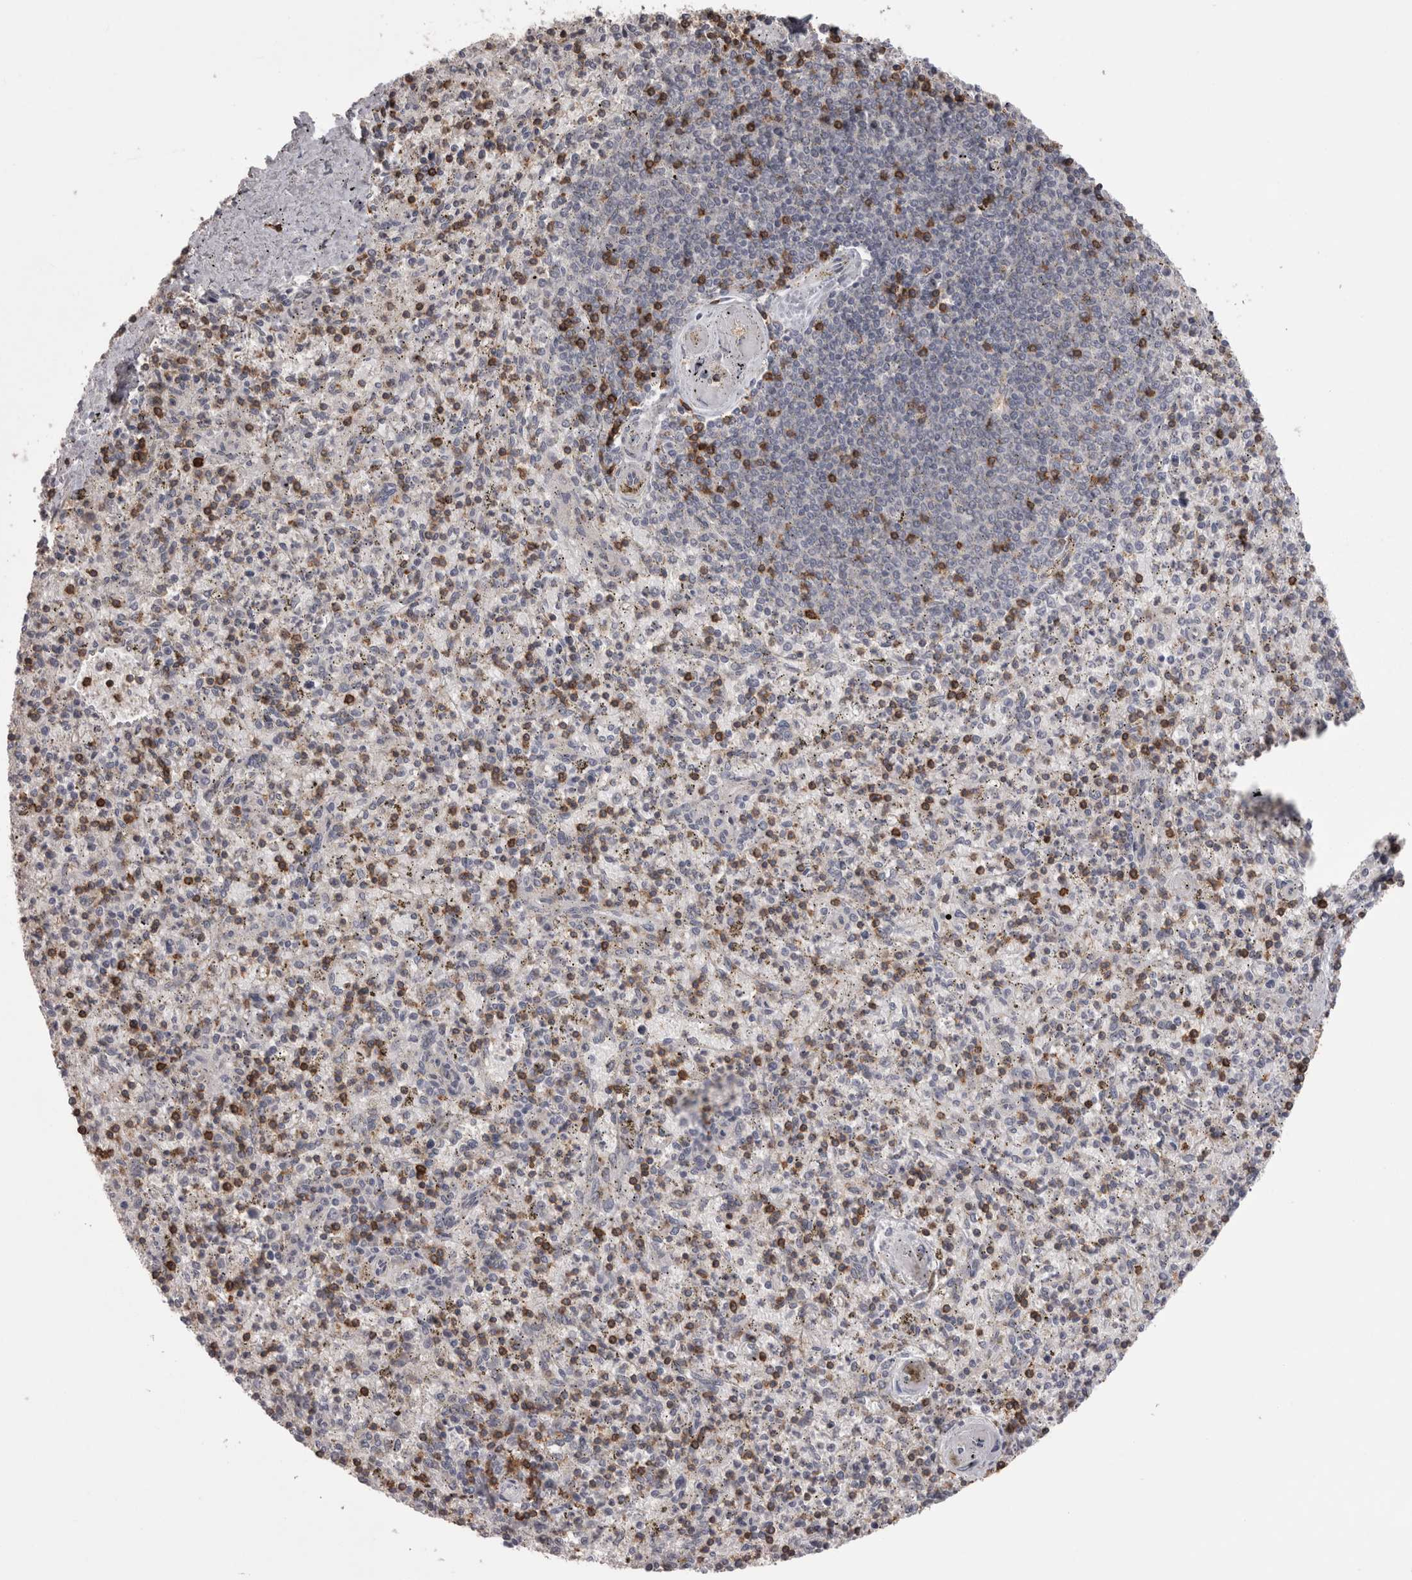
{"staining": {"intensity": "strong", "quantity": "<25%", "location": "cytoplasmic/membranous"}, "tissue": "spleen", "cell_type": "Cells in red pulp", "image_type": "normal", "snomed": [{"axis": "morphology", "description": "Normal tissue, NOS"}, {"axis": "topography", "description": "Spleen"}], "caption": "Immunohistochemical staining of benign spleen displays strong cytoplasmic/membranous protein expression in about <25% of cells in red pulp.", "gene": "SKAP1", "patient": {"sex": "male", "age": 72}}